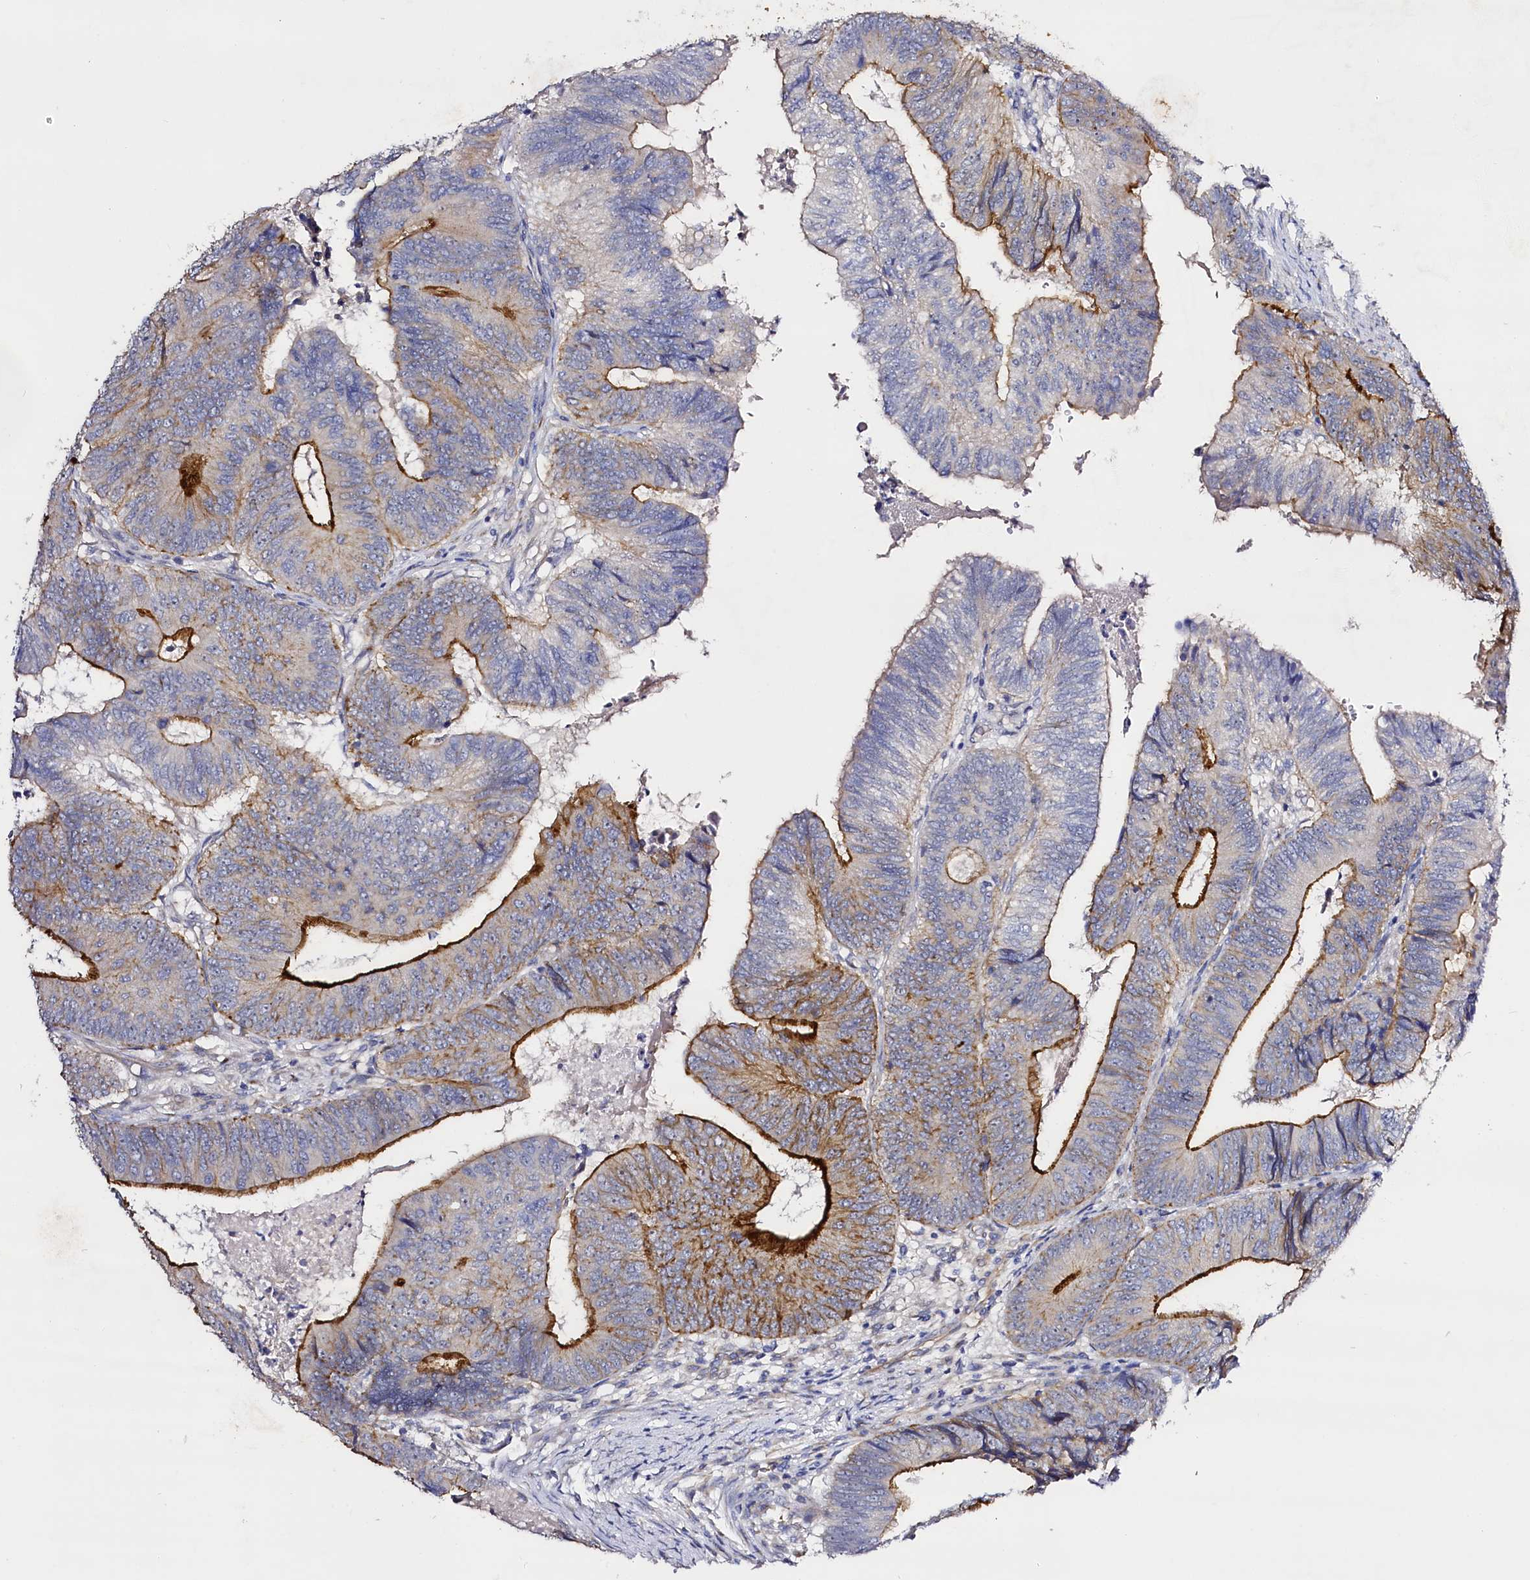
{"staining": {"intensity": "strong", "quantity": "25%-75%", "location": "cytoplasmic/membranous"}, "tissue": "colorectal cancer", "cell_type": "Tumor cells", "image_type": "cancer", "snomed": [{"axis": "morphology", "description": "Adenocarcinoma, NOS"}, {"axis": "topography", "description": "Colon"}], "caption": "Immunohistochemical staining of human adenocarcinoma (colorectal) displays high levels of strong cytoplasmic/membranous protein expression in approximately 25%-75% of tumor cells. (brown staining indicates protein expression, while blue staining denotes nuclei).", "gene": "SLC7A1", "patient": {"sex": "female", "age": 67}}